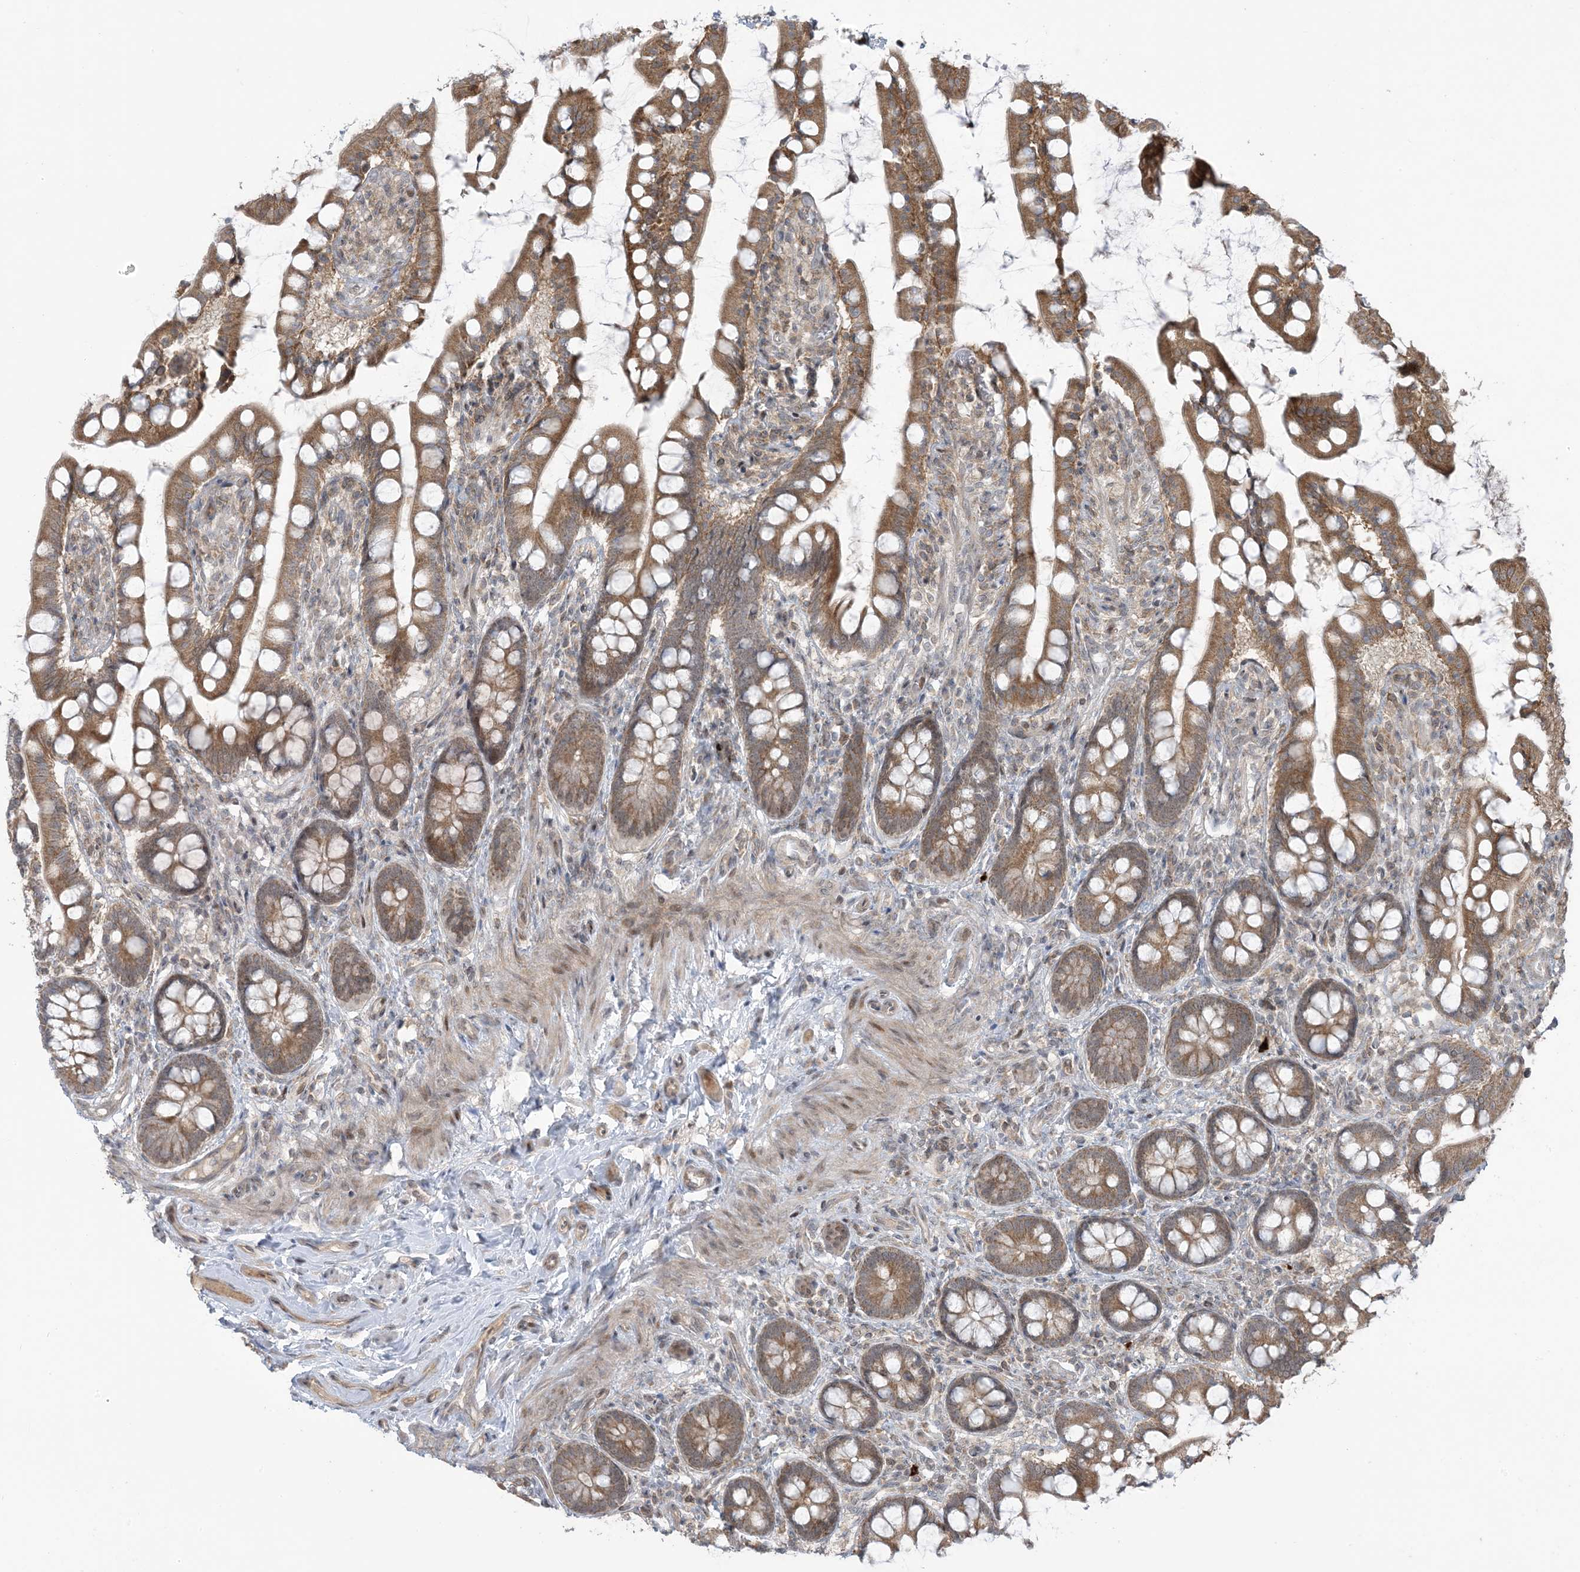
{"staining": {"intensity": "moderate", "quantity": ">75%", "location": "cytoplasmic/membranous"}, "tissue": "small intestine", "cell_type": "Glandular cells", "image_type": "normal", "snomed": [{"axis": "morphology", "description": "Normal tissue, NOS"}, {"axis": "topography", "description": "Small intestine"}], "caption": "This photomicrograph reveals immunohistochemistry (IHC) staining of benign human small intestine, with medium moderate cytoplasmic/membranous positivity in approximately >75% of glandular cells.", "gene": "PHLDB2", "patient": {"sex": "male", "age": 52}}